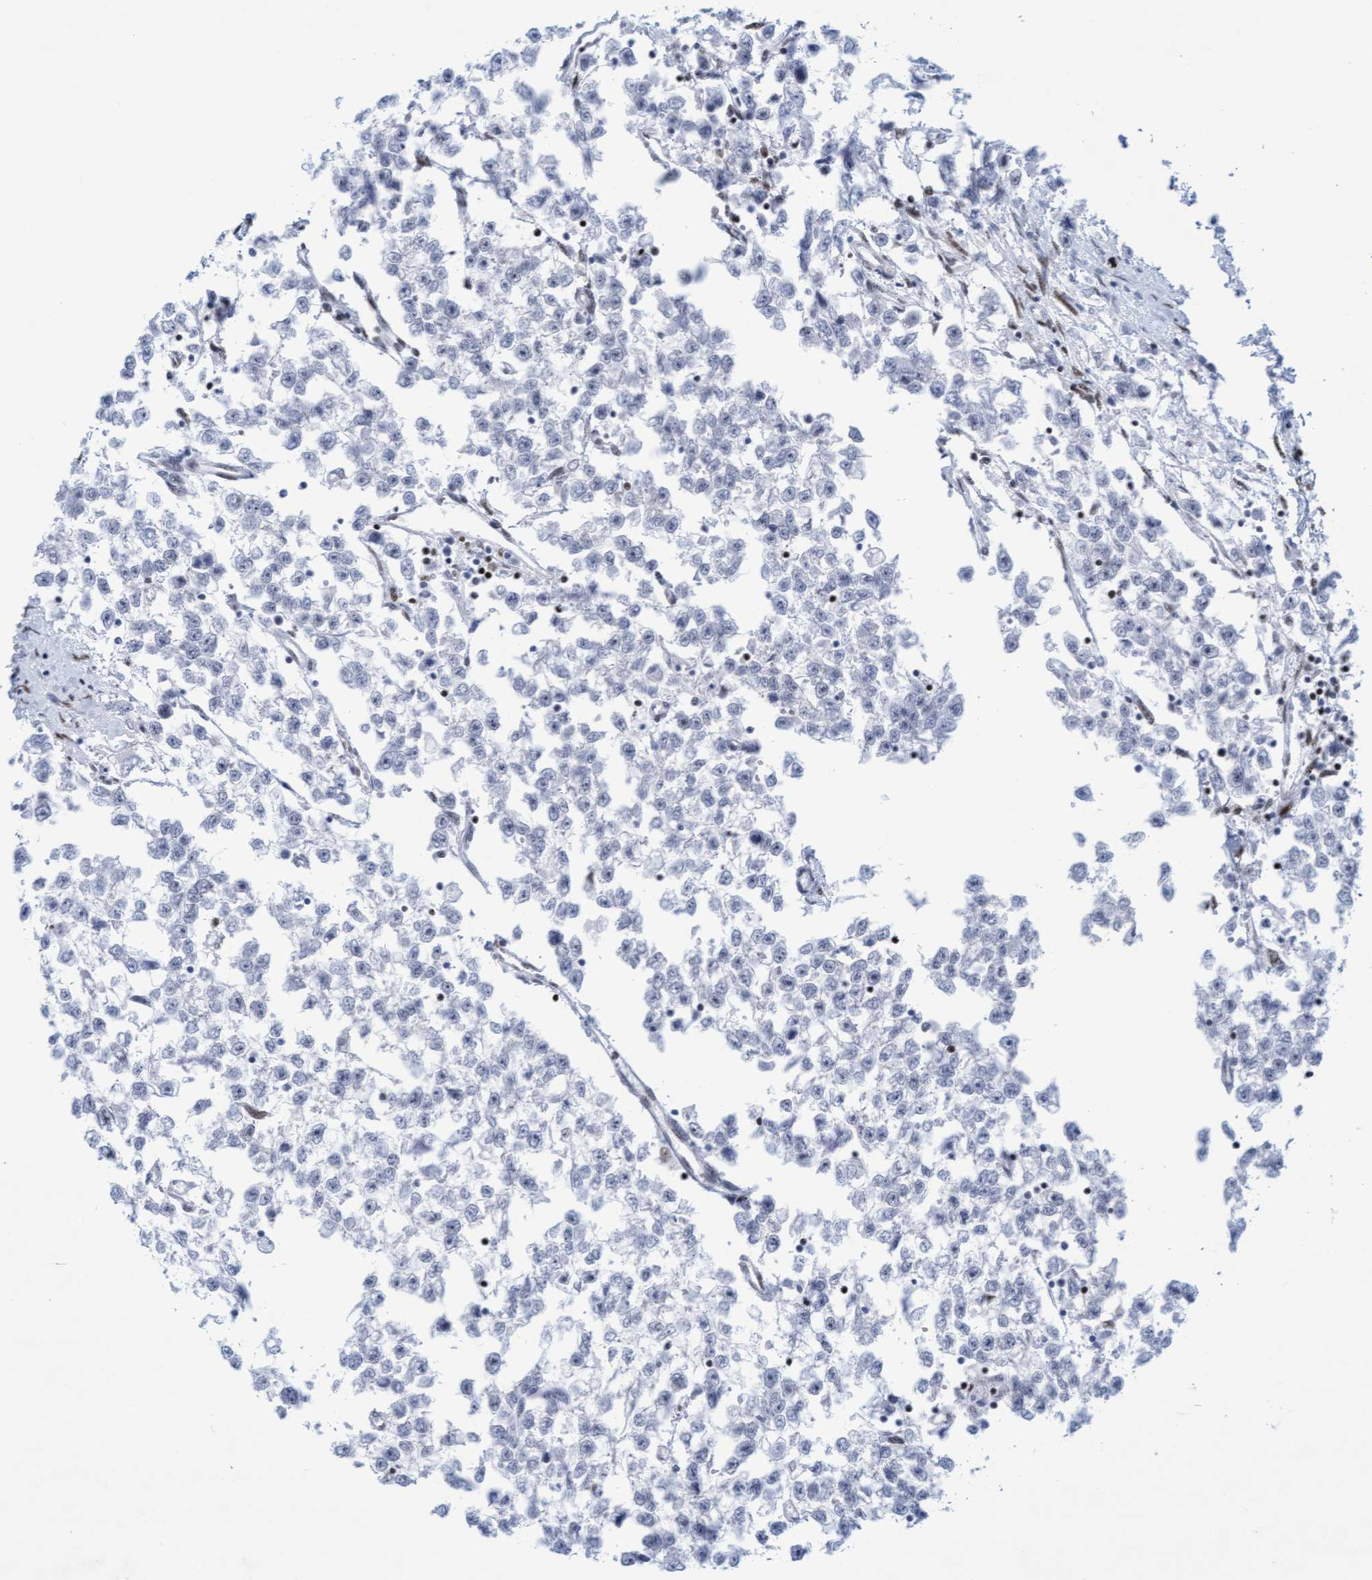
{"staining": {"intensity": "negative", "quantity": "none", "location": "none"}, "tissue": "testis cancer", "cell_type": "Tumor cells", "image_type": "cancer", "snomed": [{"axis": "morphology", "description": "Seminoma, NOS"}, {"axis": "morphology", "description": "Carcinoma, Embryonal, NOS"}, {"axis": "topography", "description": "Testis"}], "caption": "Tumor cells show no significant positivity in testis seminoma.", "gene": "GLRX2", "patient": {"sex": "male", "age": 51}}